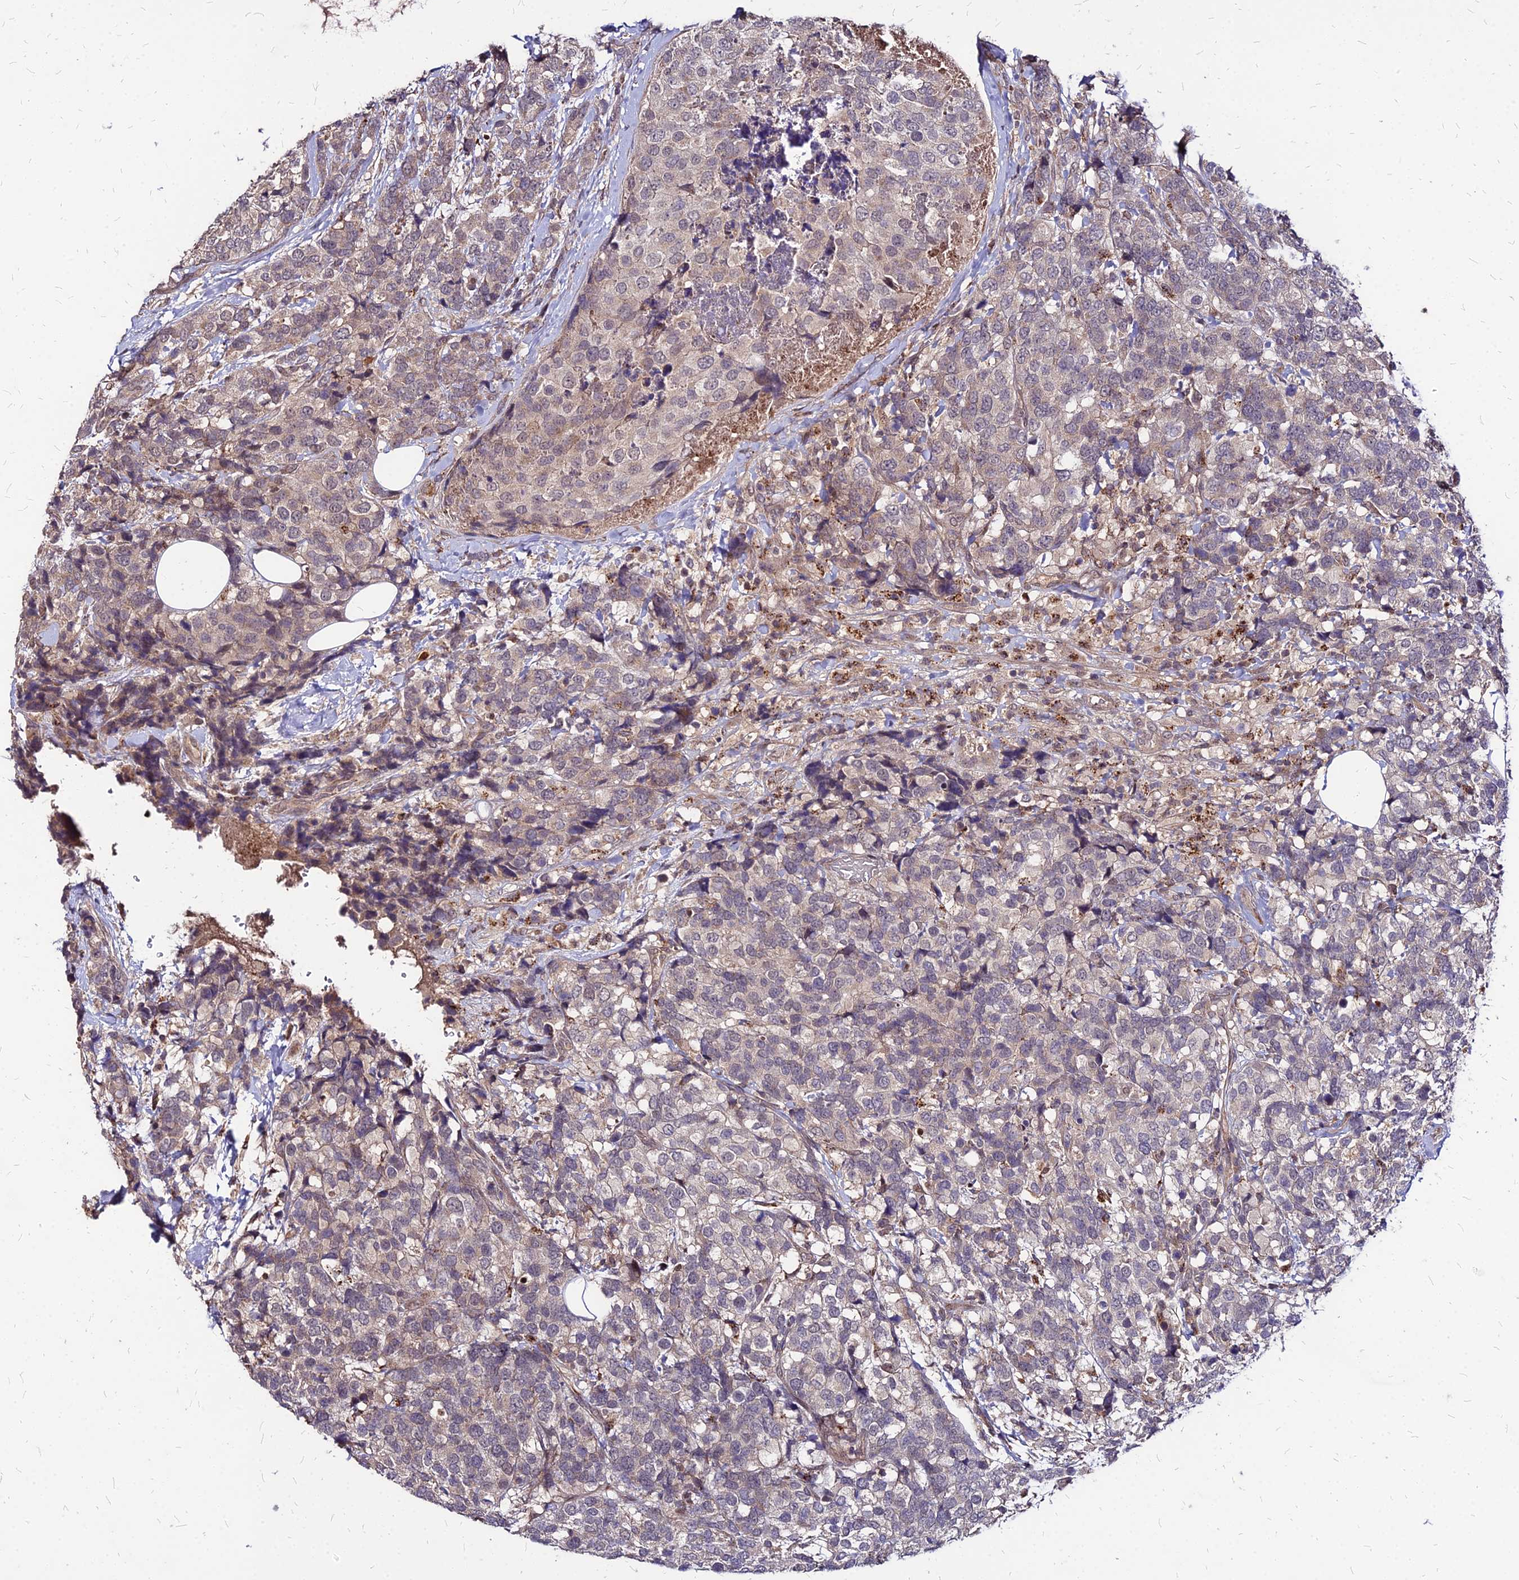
{"staining": {"intensity": "weak", "quantity": "<25%", "location": "cytoplasmic/membranous"}, "tissue": "breast cancer", "cell_type": "Tumor cells", "image_type": "cancer", "snomed": [{"axis": "morphology", "description": "Lobular carcinoma"}, {"axis": "topography", "description": "Breast"}], "caption": "An image of lobular carcinoma (breast) stained for a protein reveals no brown staining in tumor cells. The staining is performed using DAB (3,3'-diaminobenzidine) brown chromogen with nuclei counter-stained in using hematoxylin.", "gene": "APBA3", "patient": {"sex": "female", "age": 59}}